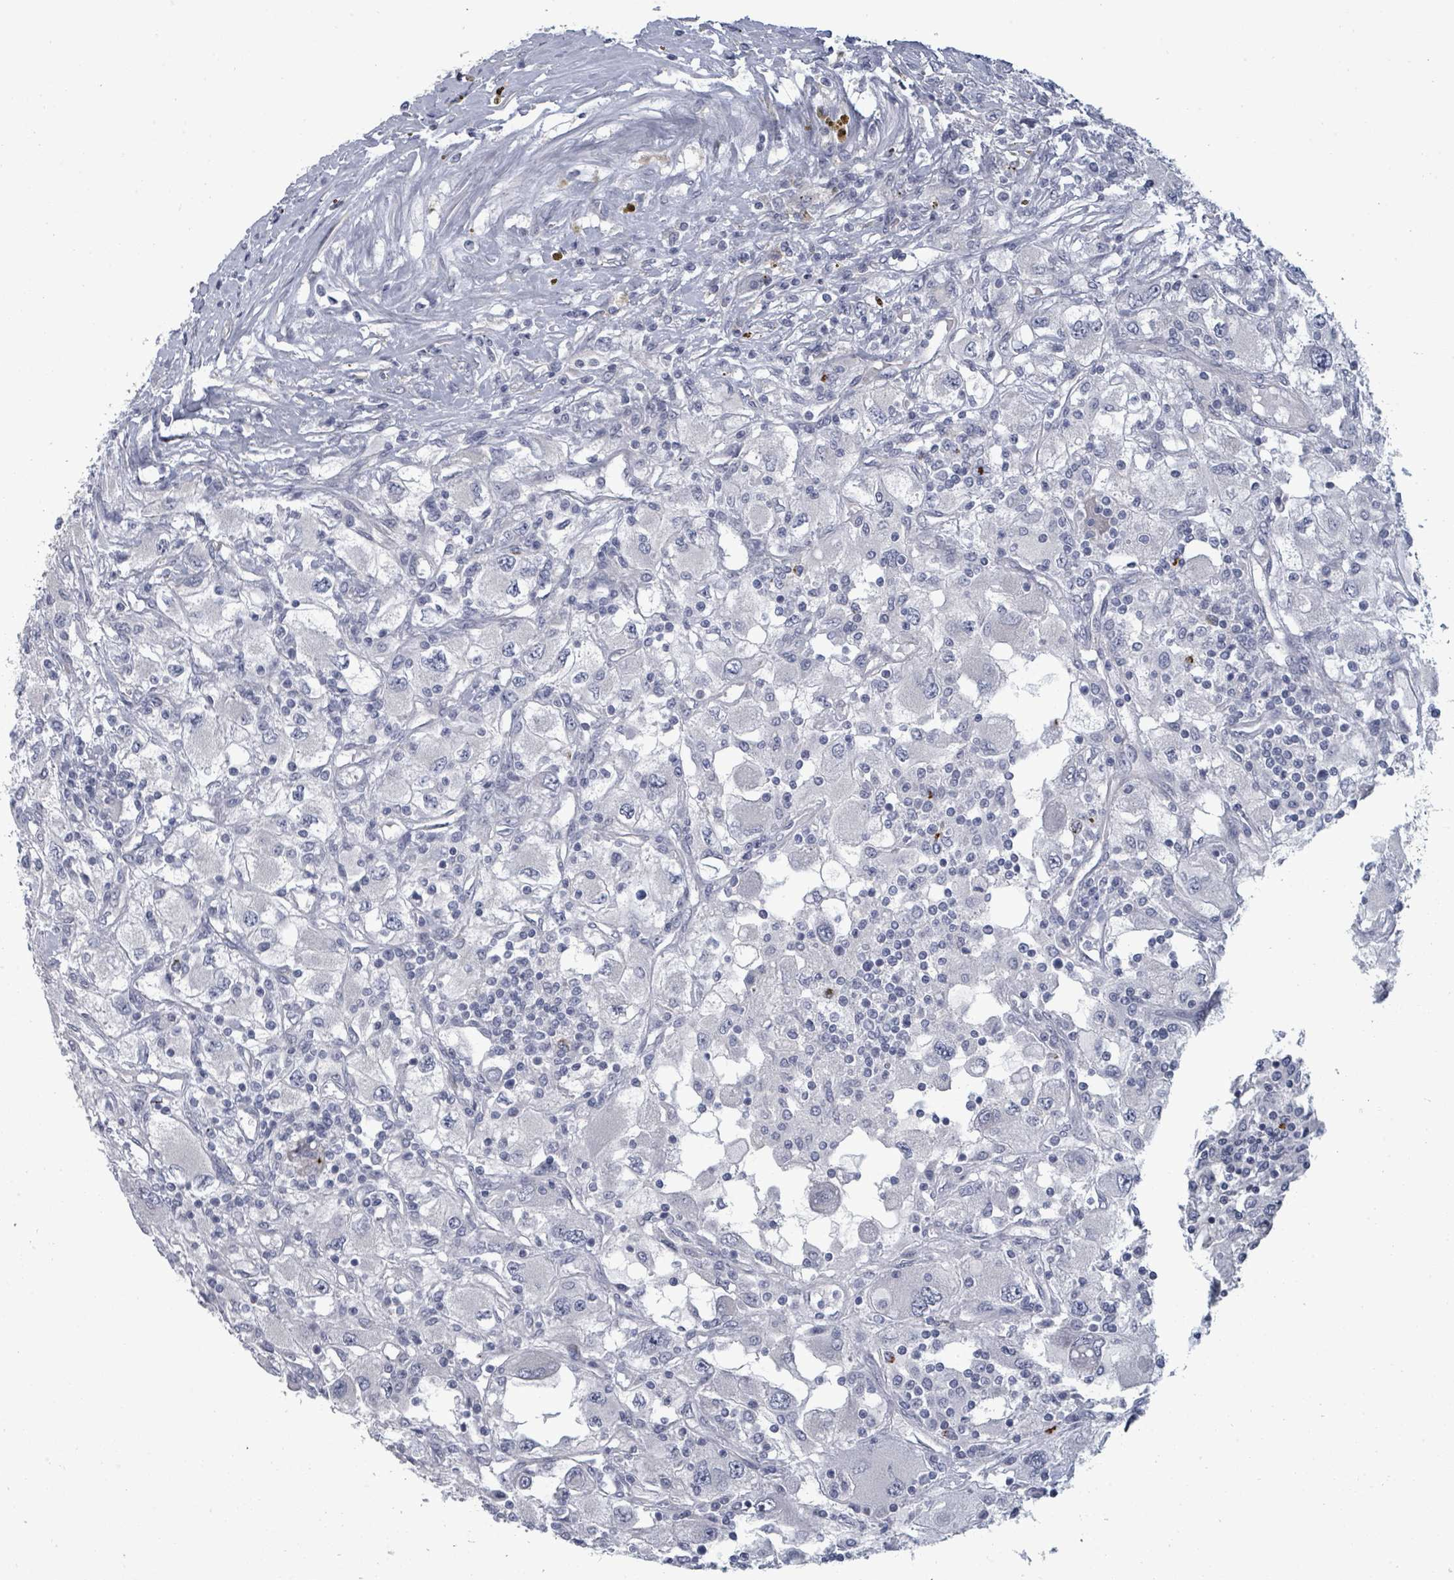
{"staining": {"intensity": "negative", "quantity": "none", "location": "none"}, "tissue": "renal cancer", "cell_type": "Tumor cells", "image_type": "cancer", "snomed": [{"axis": "morphology", "description": "Adenocarcinoma, NOS"}, {"axis": "topography", "description": "Kidney"}], "caption": "High magnification brightfield microscopy of renal adenocarcinoma stained with DAB (3,3'-diaminobenzidine) (brown) and counterstained with hematoxylin (blue): tumor cells show no significant positivity. Brightfield microscopy of immunohistochemistry stained with DAB (brown) and hematoxylin (blue), captured at high magnification.", "gene": "ASB12", "patient": {"sex": "female", "age": 67}}